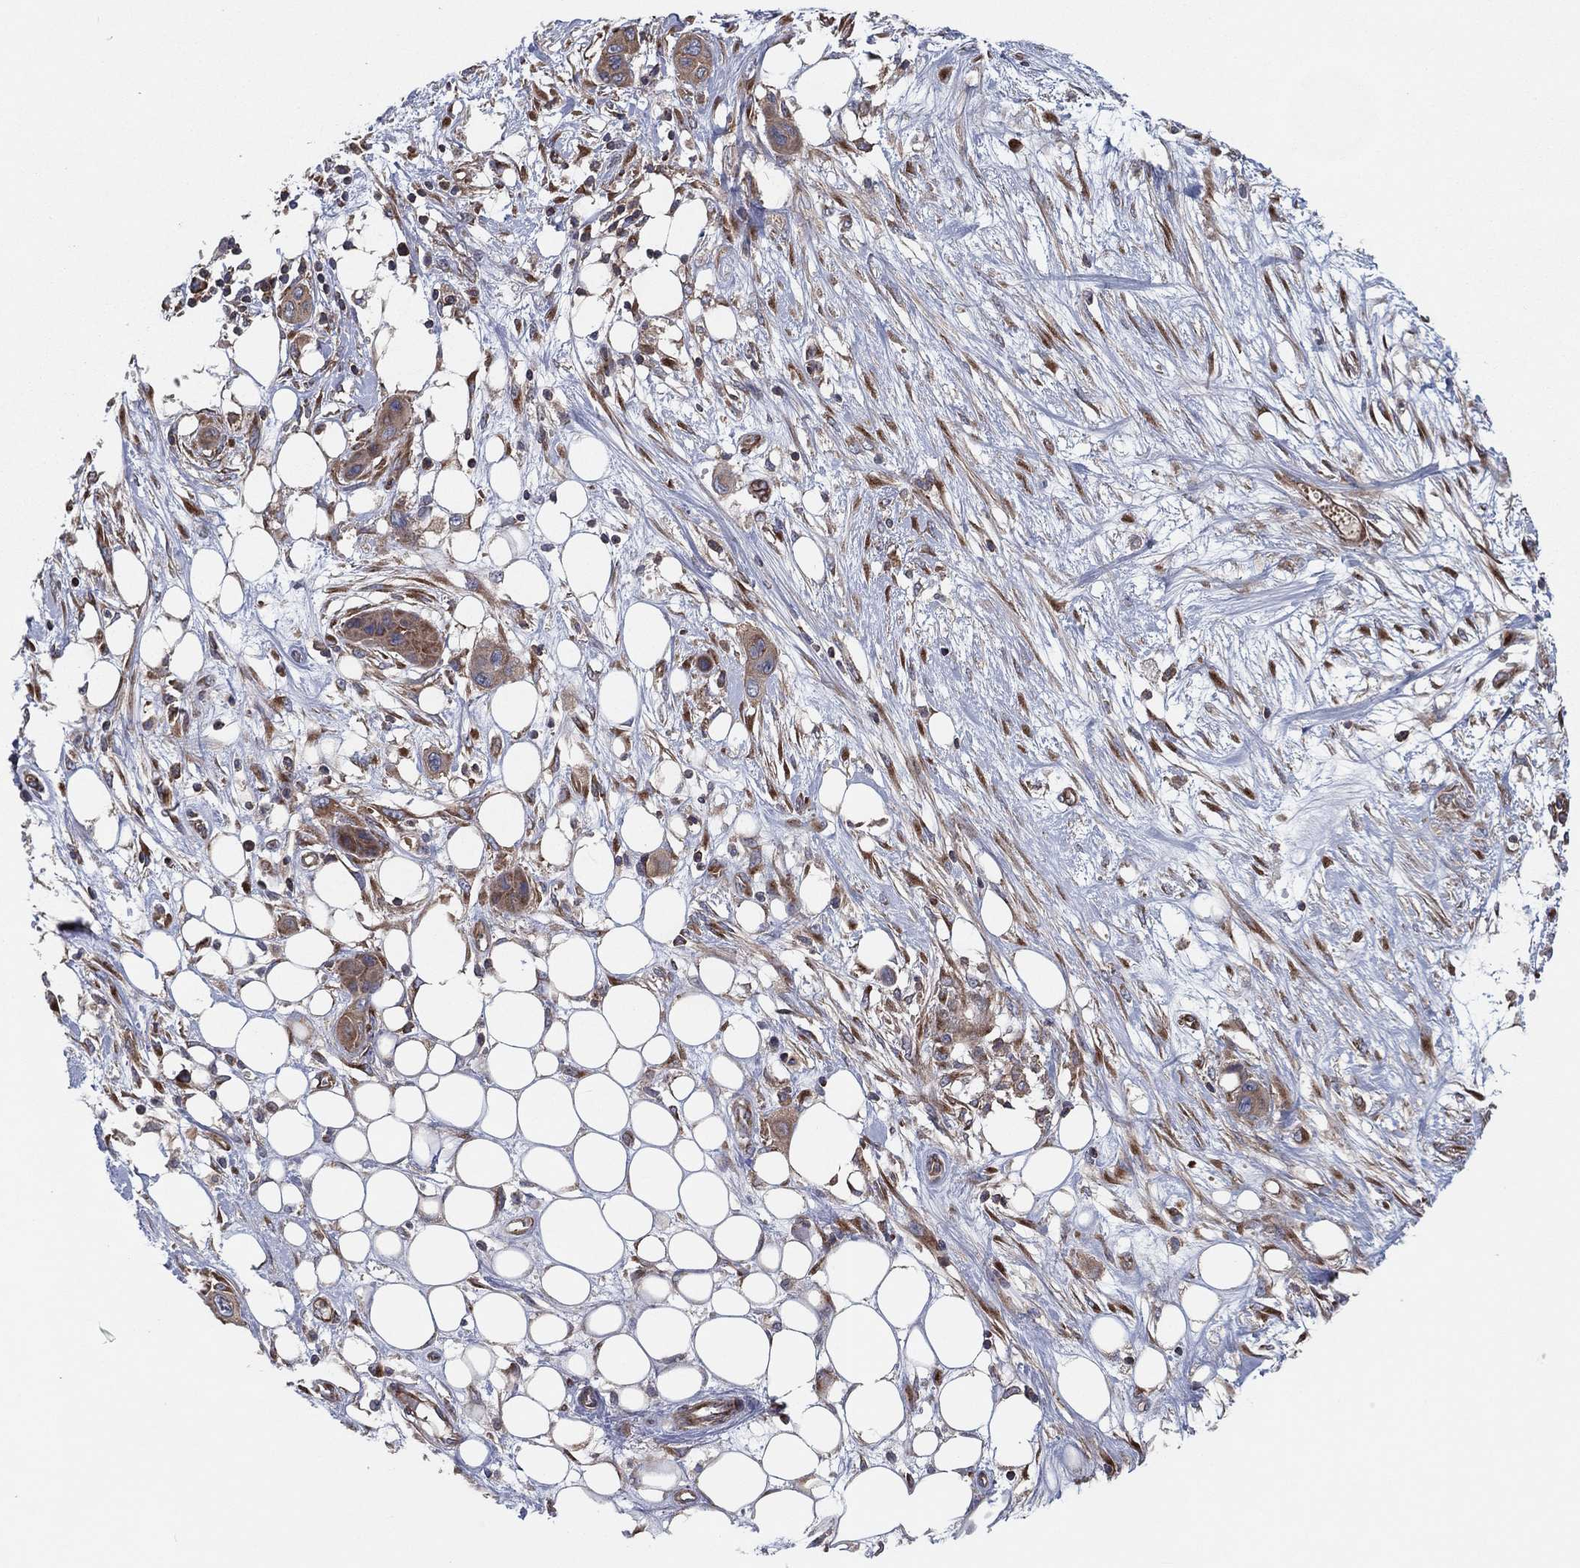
{"staining": {"intensity": "moderate", "quantity": "<25%", "location": "cytoplasmic/membranous"}, "tissue": "skin cancer", "cell_type": "Tumor cells", "image_type": "cancer", "snomed": [{"axis": "morphology", "description": "Squamous cell carcinoma, NOS"}, {"axis": "topography", "description": "Skin"}], "caption": "Protein analysis of squamous cell carcinoma (skin) tissue shows moderate cytoplasmic/membranous expression in approximately <25% of tumor cells. Immunohistochemistry stains the protein of interest in brown and the nuclei are stained blue.", "gene": "EIF2B5", "patient": {"sex": "male", "age": 79}}